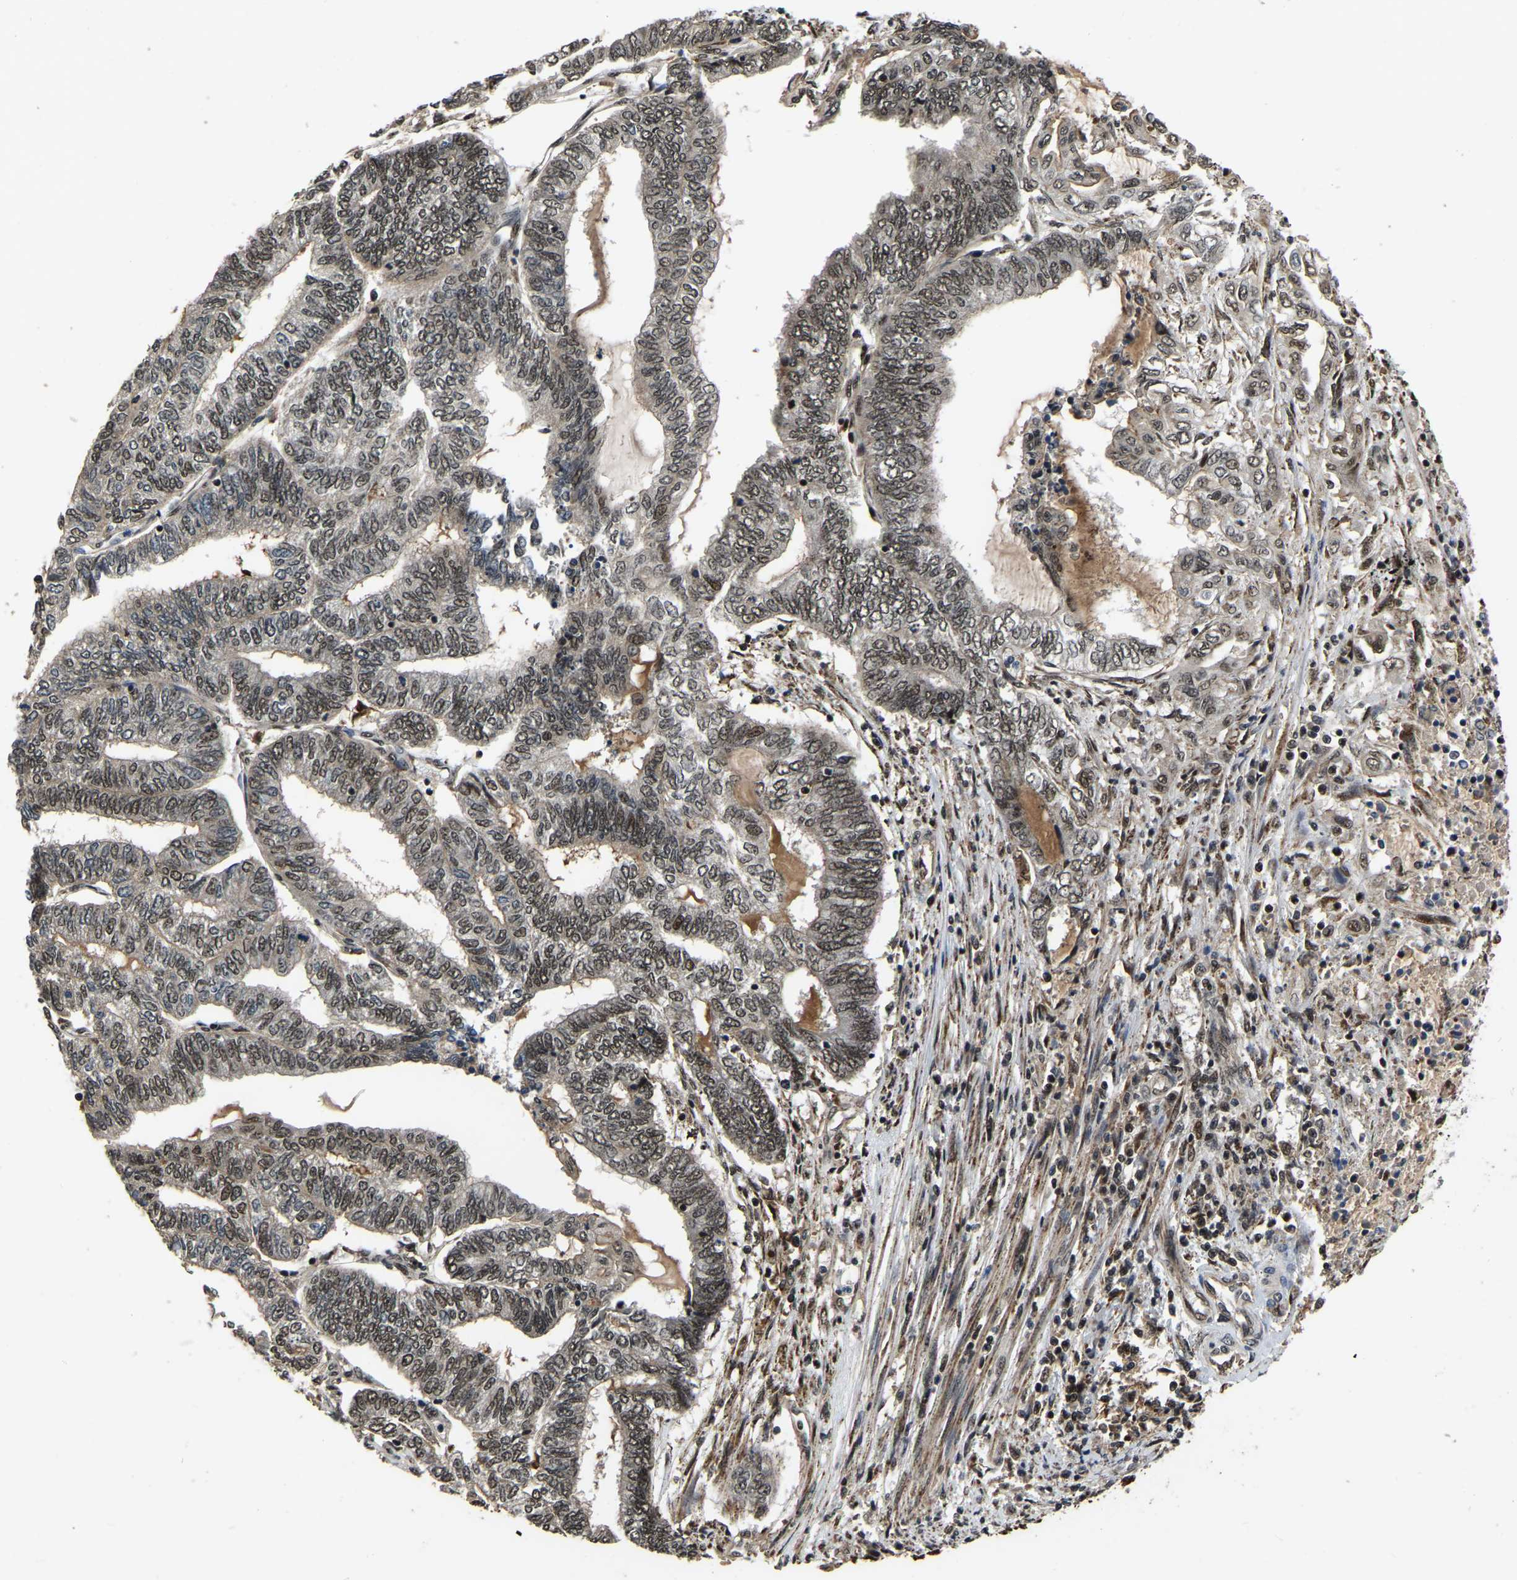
{"staining": {"intensity": "weak", "quantity": ">75%", "location": "nuclear"}, "tissue": "endometrial cancer", "cell_type": "Tumor cells", "image_type": "cancer", "snomed": [{"axis": "morphology", "description": "Adenocarcinoma, NOS"}, {"axis": "topography", "description": "Uterus"}, {"axis": "topography", "description": "Endometrium"}], "caption": "Tumor cells exhibit low levels of weak nuclear expression in approximately >75% of cells in endometrial cancer (adenocarcinoma). (brown staining indicates protein expression, while blue staining denotes nuclei).", "gene": "CIAO1", "patient": {"sex": "female", "age": 70}}